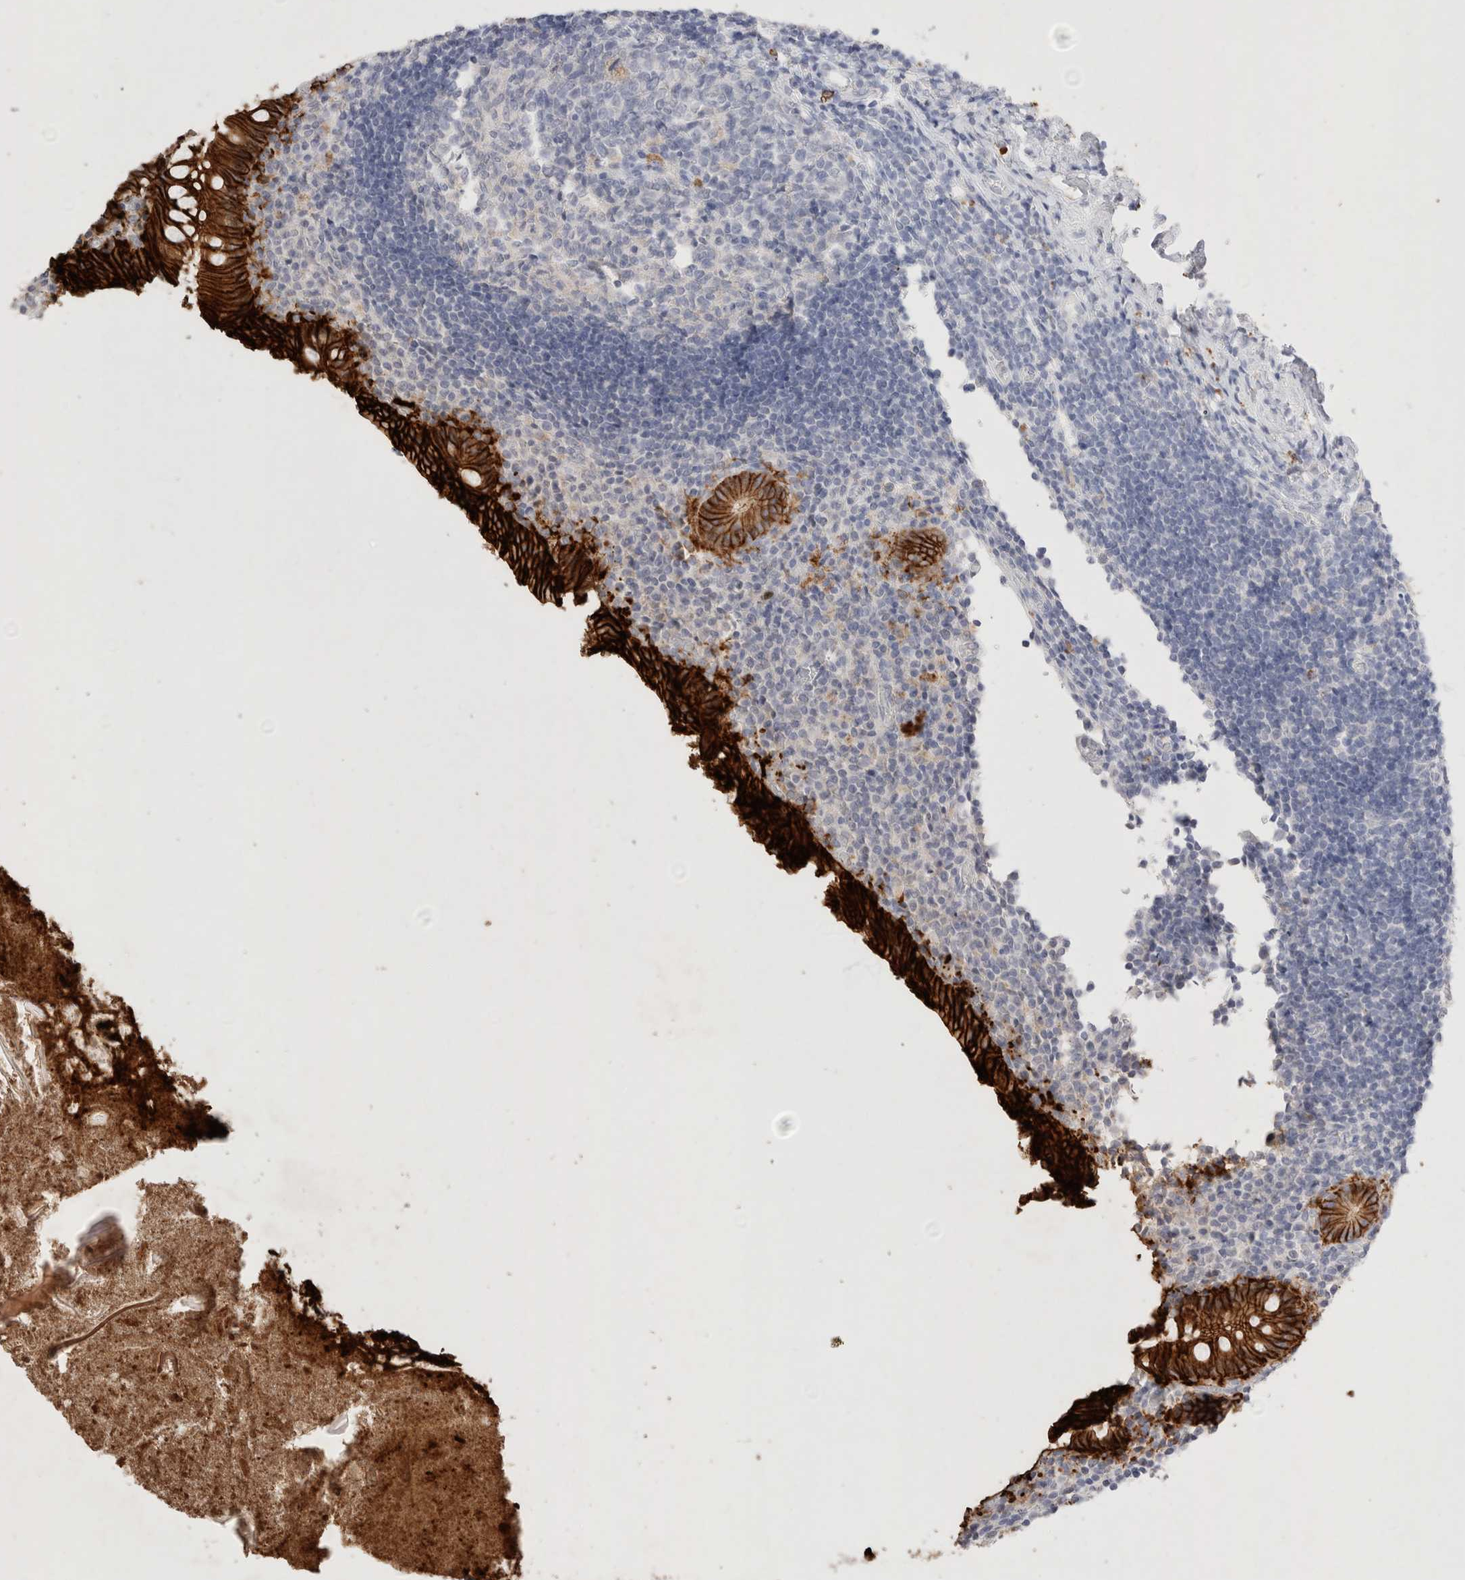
{"staining": {"intensity": "strong", "quantity": ">75%", "location": "cytoplasmic/membranous"}, "tissue": "appendix", "cell_type": "Glandular cells", "image_type": "normal", "snomed": [{"axis": "morphology", "description": "Normal tissue, NOS"}, {"axis": "topography", "description": "Appendix"}], "caption": "Benign appendix displays strong cytoplasmic/membranous expression in approximately >75% of glandular cells, visualized by immunohistochemistry.", "gene": "EPCAM", "patient": {"sex": "female", "age": 17}}